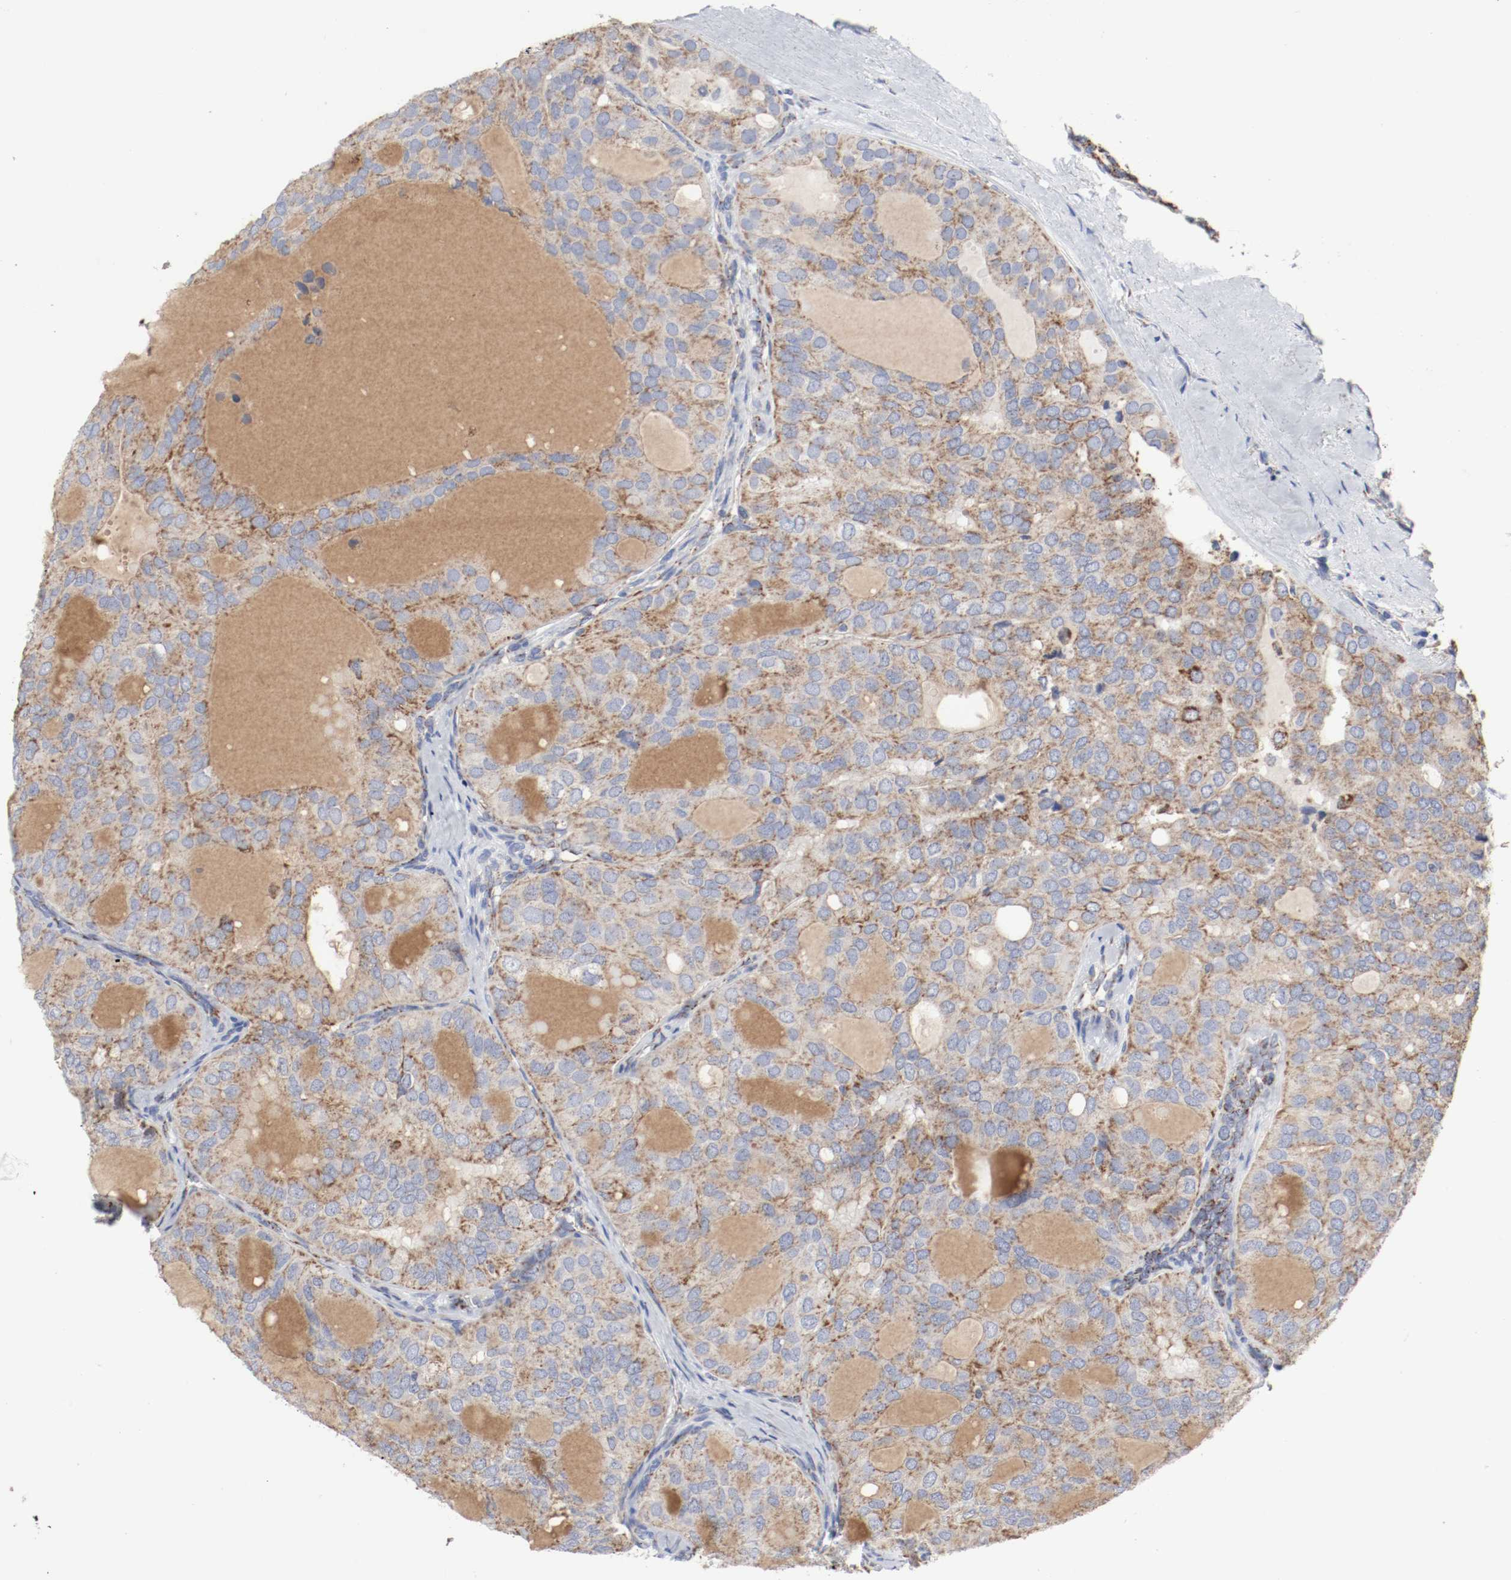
{"staining": {"intensity": "moderate", "quantity": ">75%", "location": "cytoplasmic/membranous"}, "tissue": "thyroid cancer", "cell_type": "Tumor cells", "image_type": "cancer", "snomed": [{"axis": "morphology", "description": "Follicular adenoma carcinoma, NOS"}, {"axis": "topography", "description": "Thyroid gland"}], "caption": "Immunohistochemistry micrograph of follicular adenoma carcinoma (thyroid) stained for a protein (brown), which demonstrates medium levels of moderate cytoplasmic/membranous expression in about >75% of tumor cells.", "gene": "AFG3L2", "patient": {"sex": "male", "age": 75}}